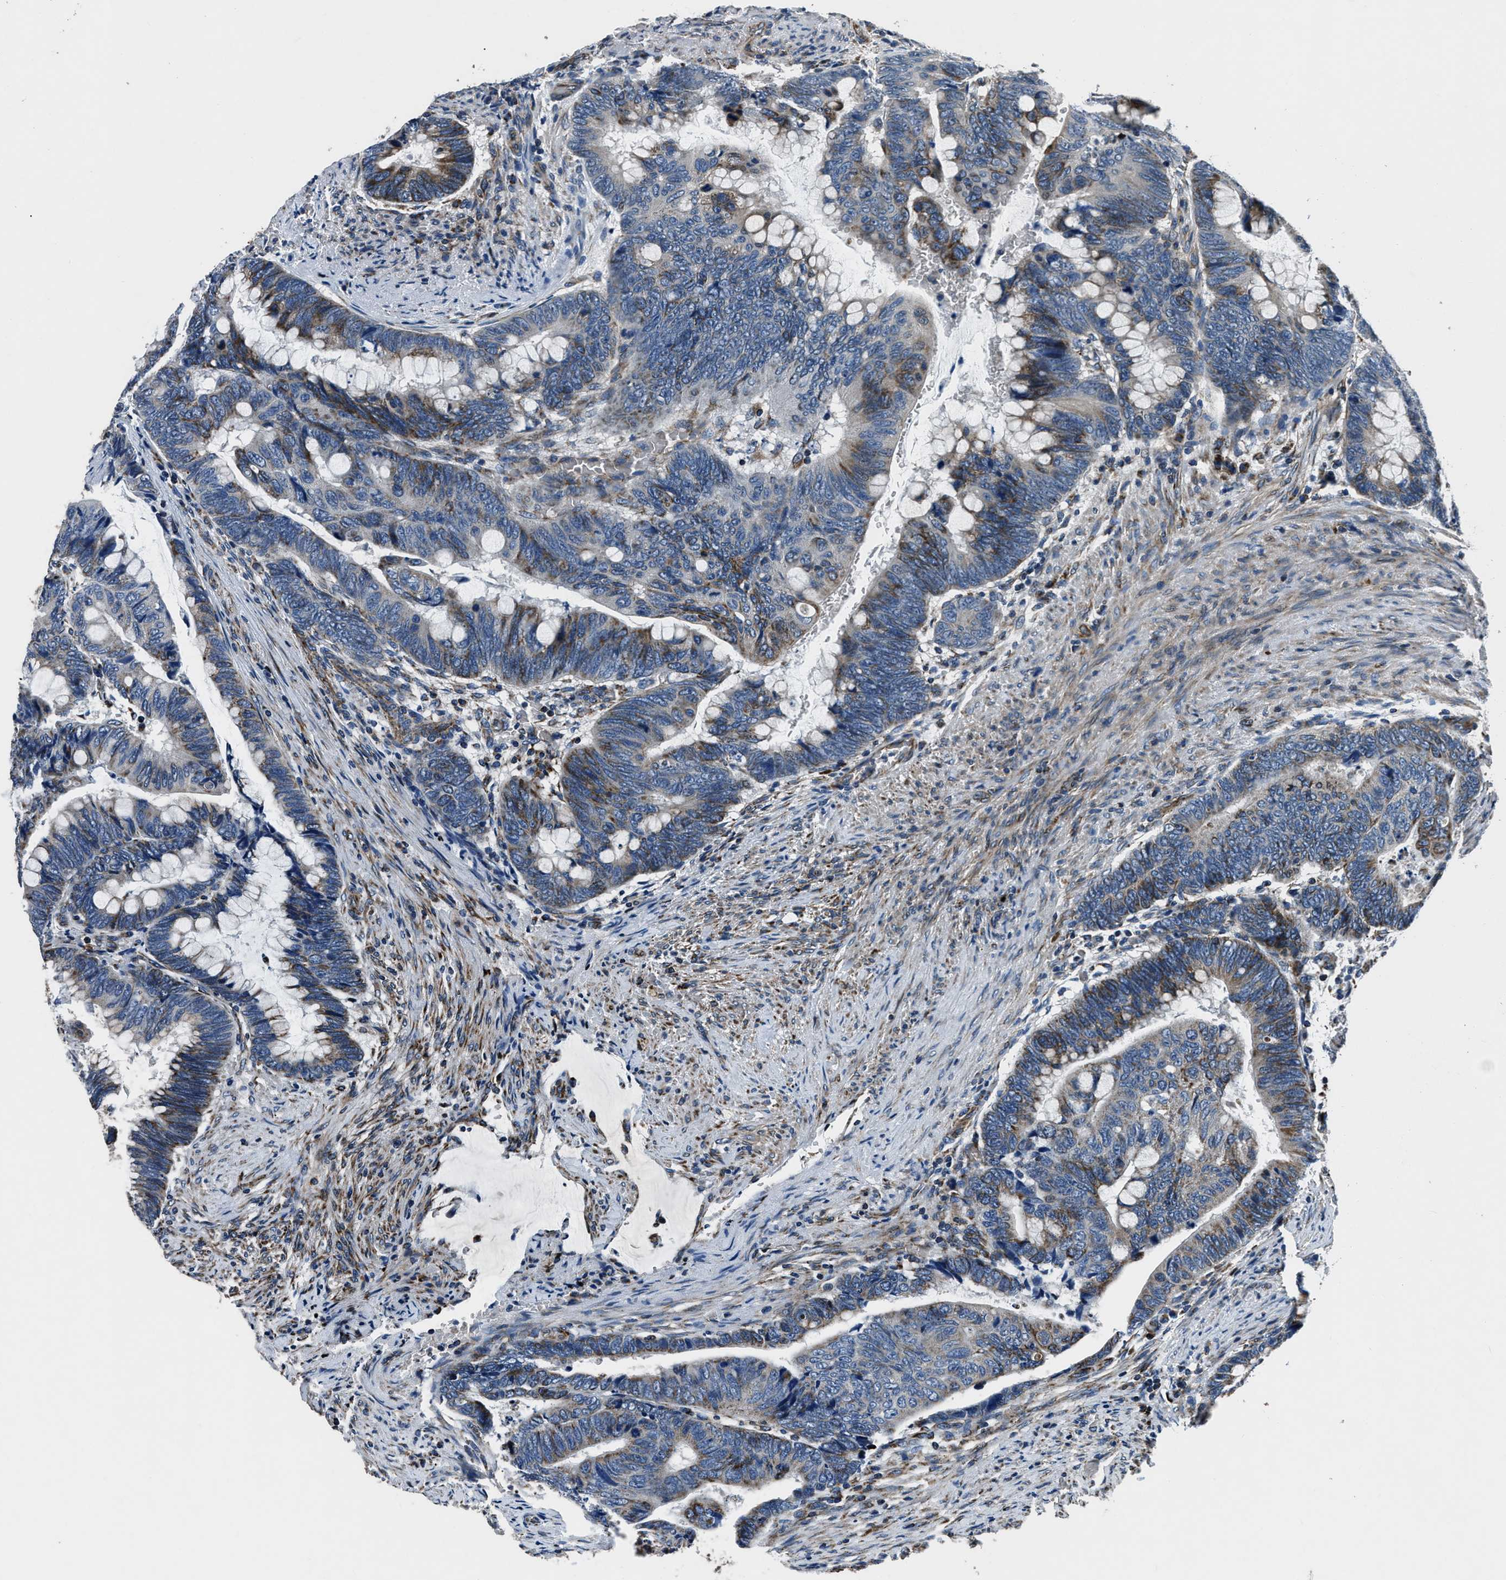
{"staining": {"intensity": "weak", "quantity": "<25%", "location": "cytoplasmic/membranous"}, "tissue": "colorectal cancer", "cell_type": "Tumor cells", "image_type": "cancer", "snomed": [{"axis": "morphology", "description": "Normal tissue, NOS"}, {"axis": "morphology", "description": "Adenocarcinoma, NOS"}, {"axis": "topography", "description": "Rectum"}, {"axis": "topography", "description": "Peripheral nerve tissue"}], "caption": "Photomicrograph shows no protein expression in tumor cells of colorectal adenocarcinoma tissue.", "gene": "OGDH", "patient": {"sex": "male", "age": 92}}